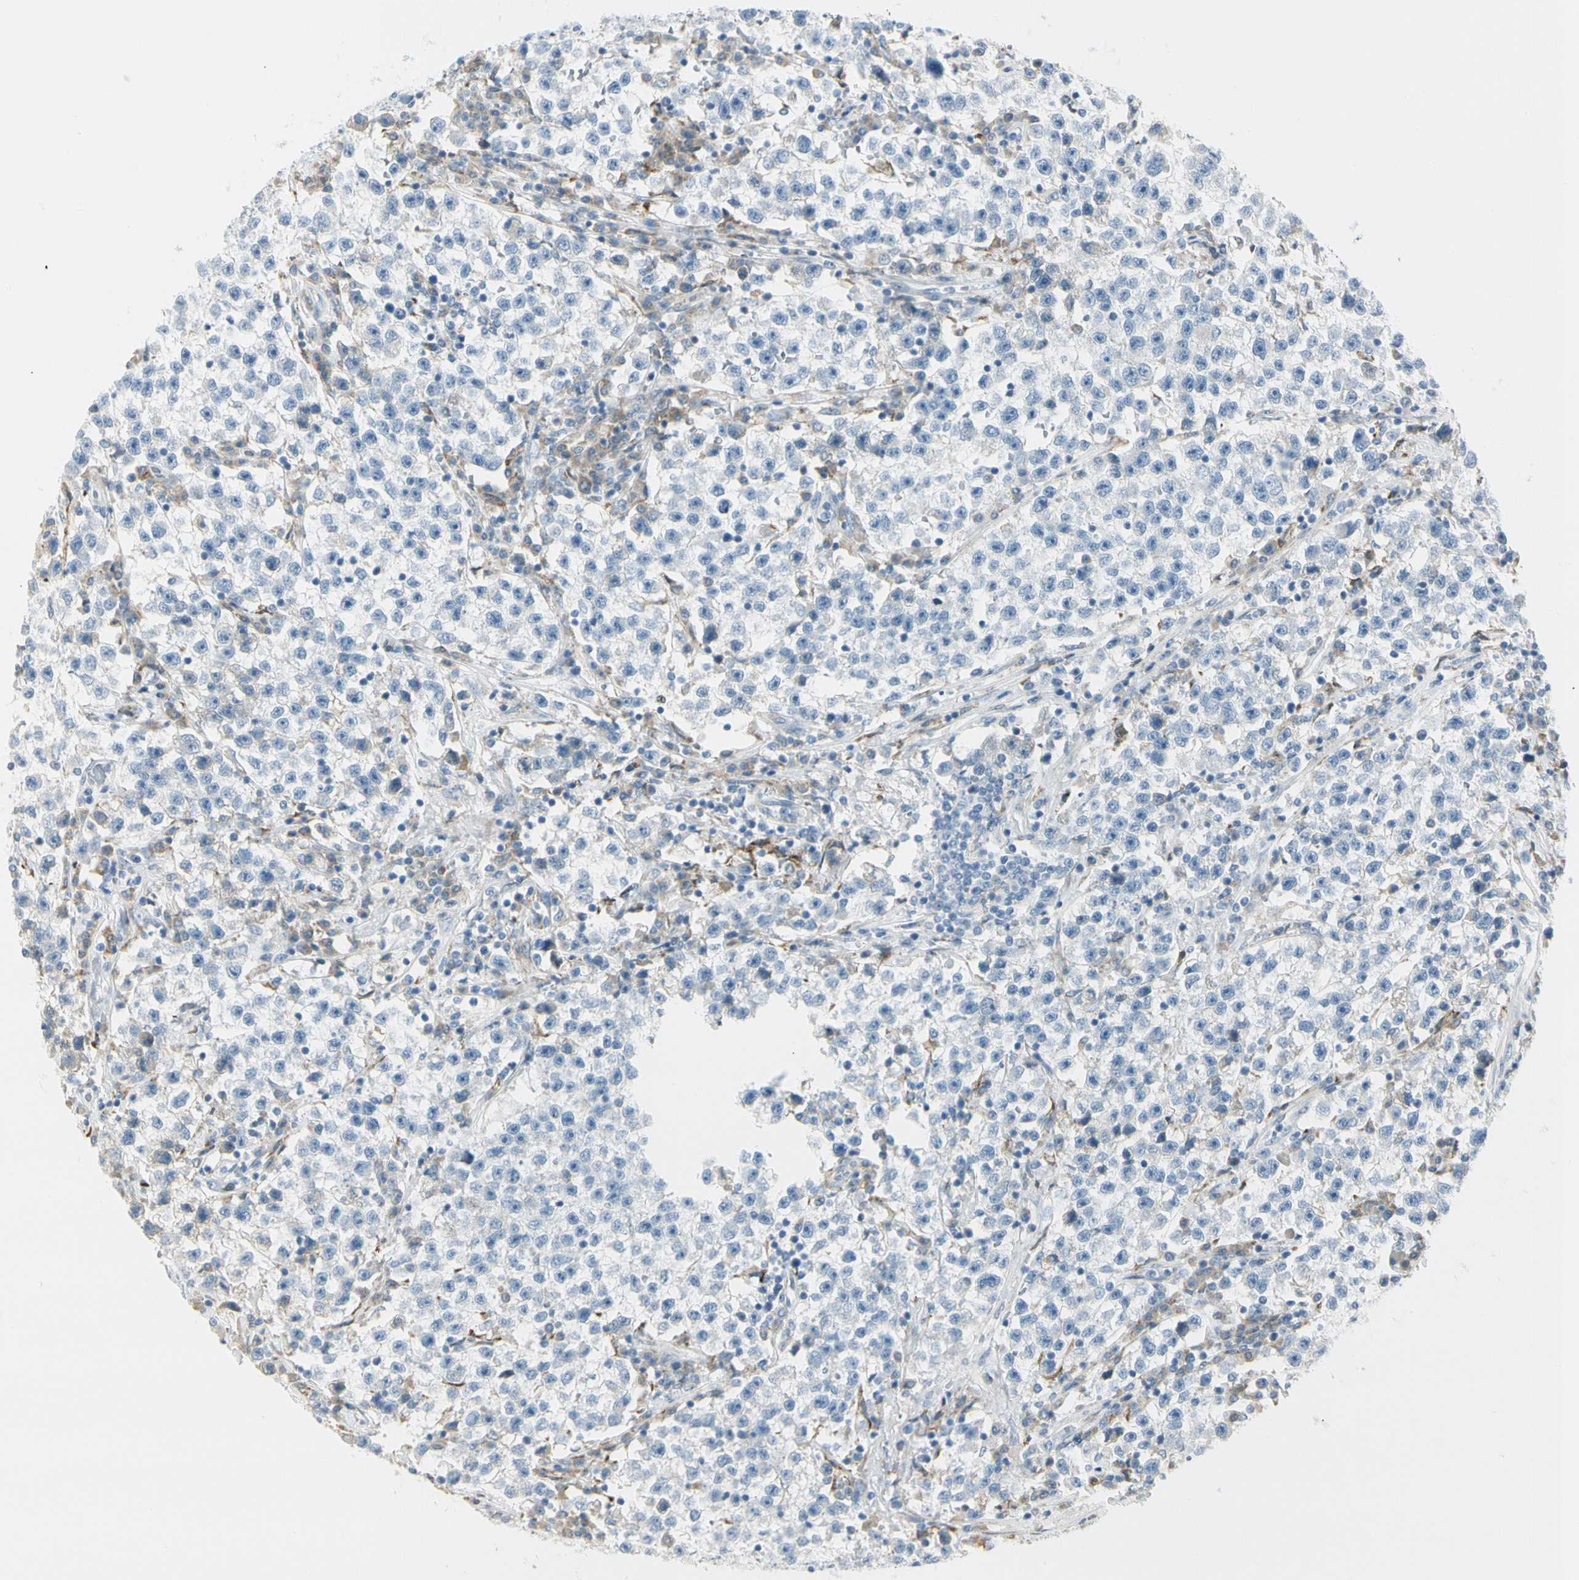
{"staining": {"intensity": "negative", "quantity": "none", "location": "none"}, "tissue": "testis cancer", "cell_type": "Tumor cells", "image_type": "cancer", "snomed": [{"axis": "morphology", "description": "Seminoma, NOS"}, {"axis": "topography", "description": "Testis"}], "caption": "IHC micrograph of human seminoma (testis) stained for a protein (brown), which exhibits no staining in tumor cells.", "gene": "TNFSF11", "patient": {"sex": "male", "age": 22}}